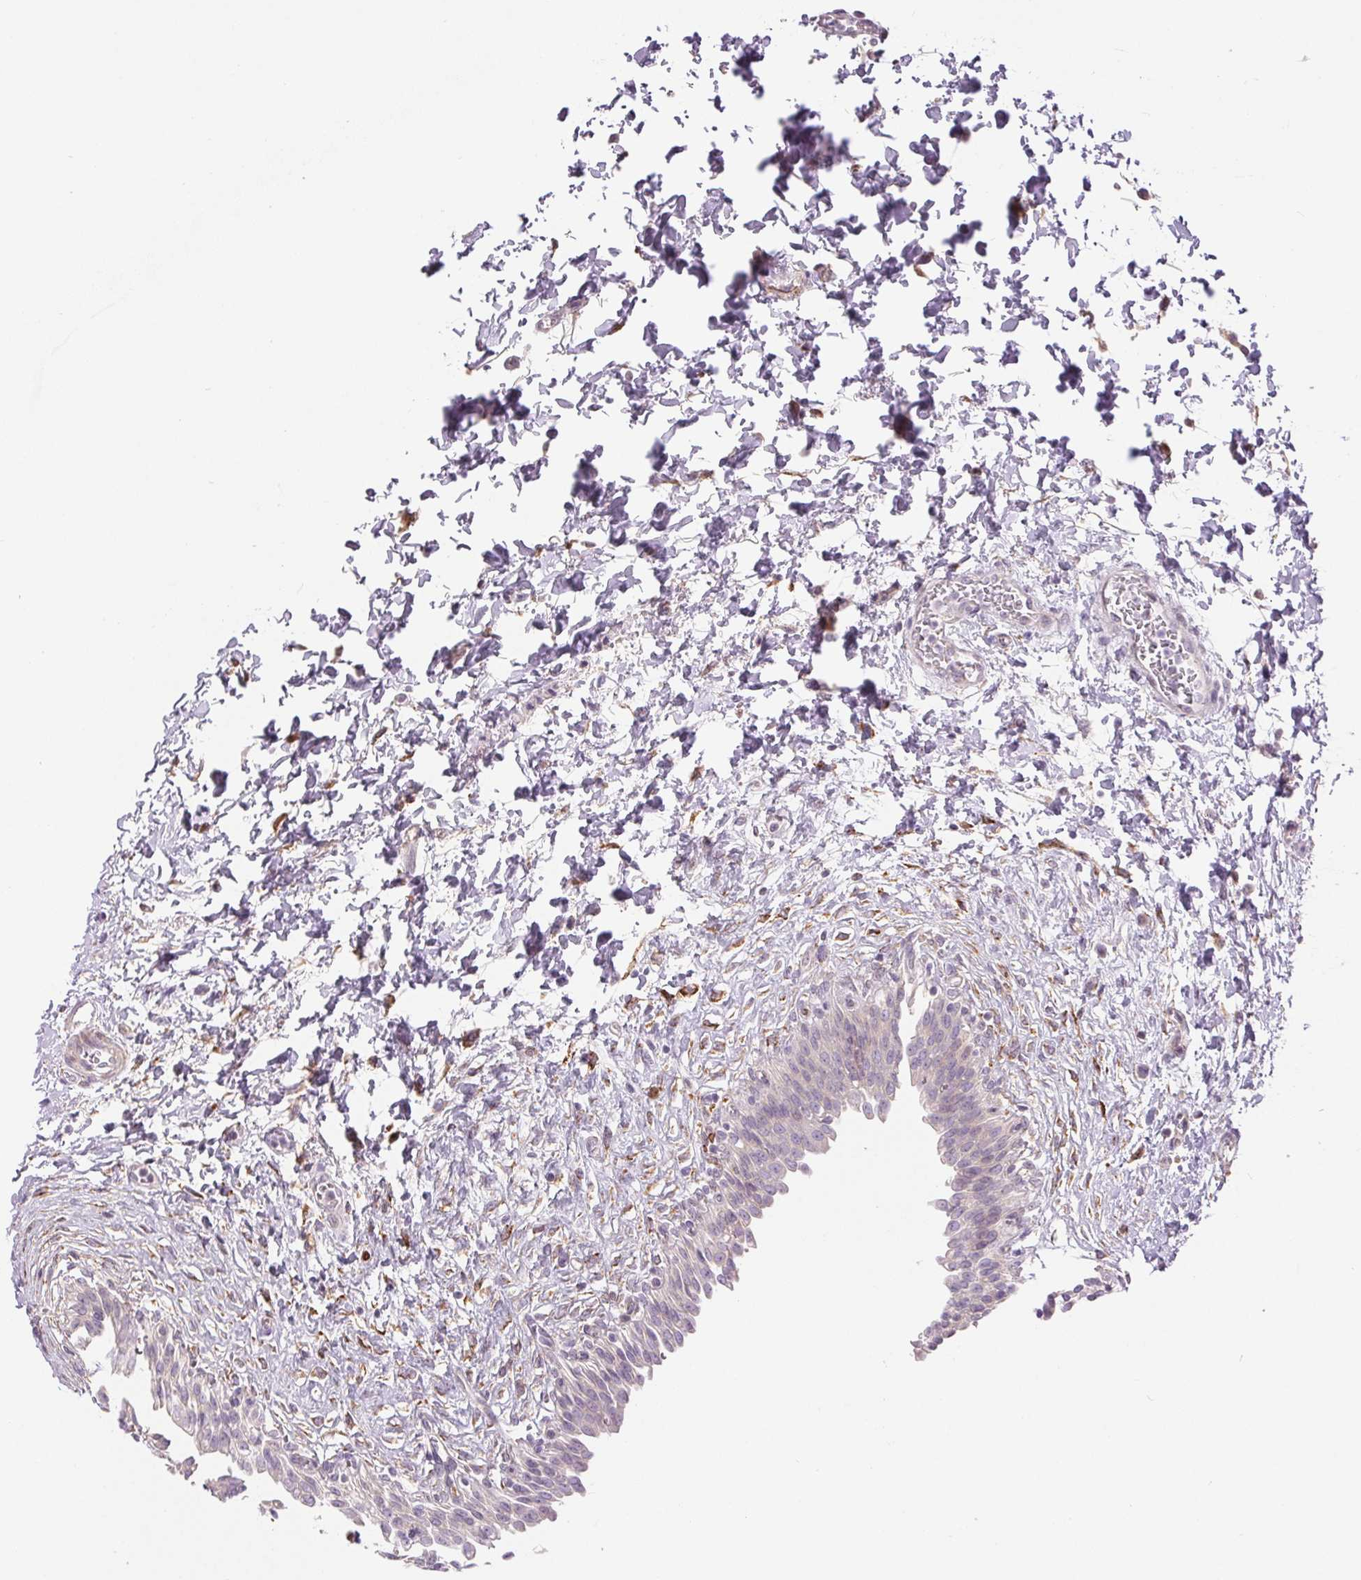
{"staining": {"intensity": "negative", "quantity": "none", "location": "none"}, "tissue": "urinary bladder", "cell_type": "Urothelial cells", "image_type": "normal", "snomed": [{"axis": "morphology", "description": "Normal tissue, NOS"}, {"axis": "topography", "description": "Urinary bladder"}], "caption": "Immunohistochemical staining of normal urinary bladder exhibits no significant staining in urothelial cells. Nuclei are stained in blue.", "gene": "METTL17", "patient": {"sex": "male", "age": 37}}